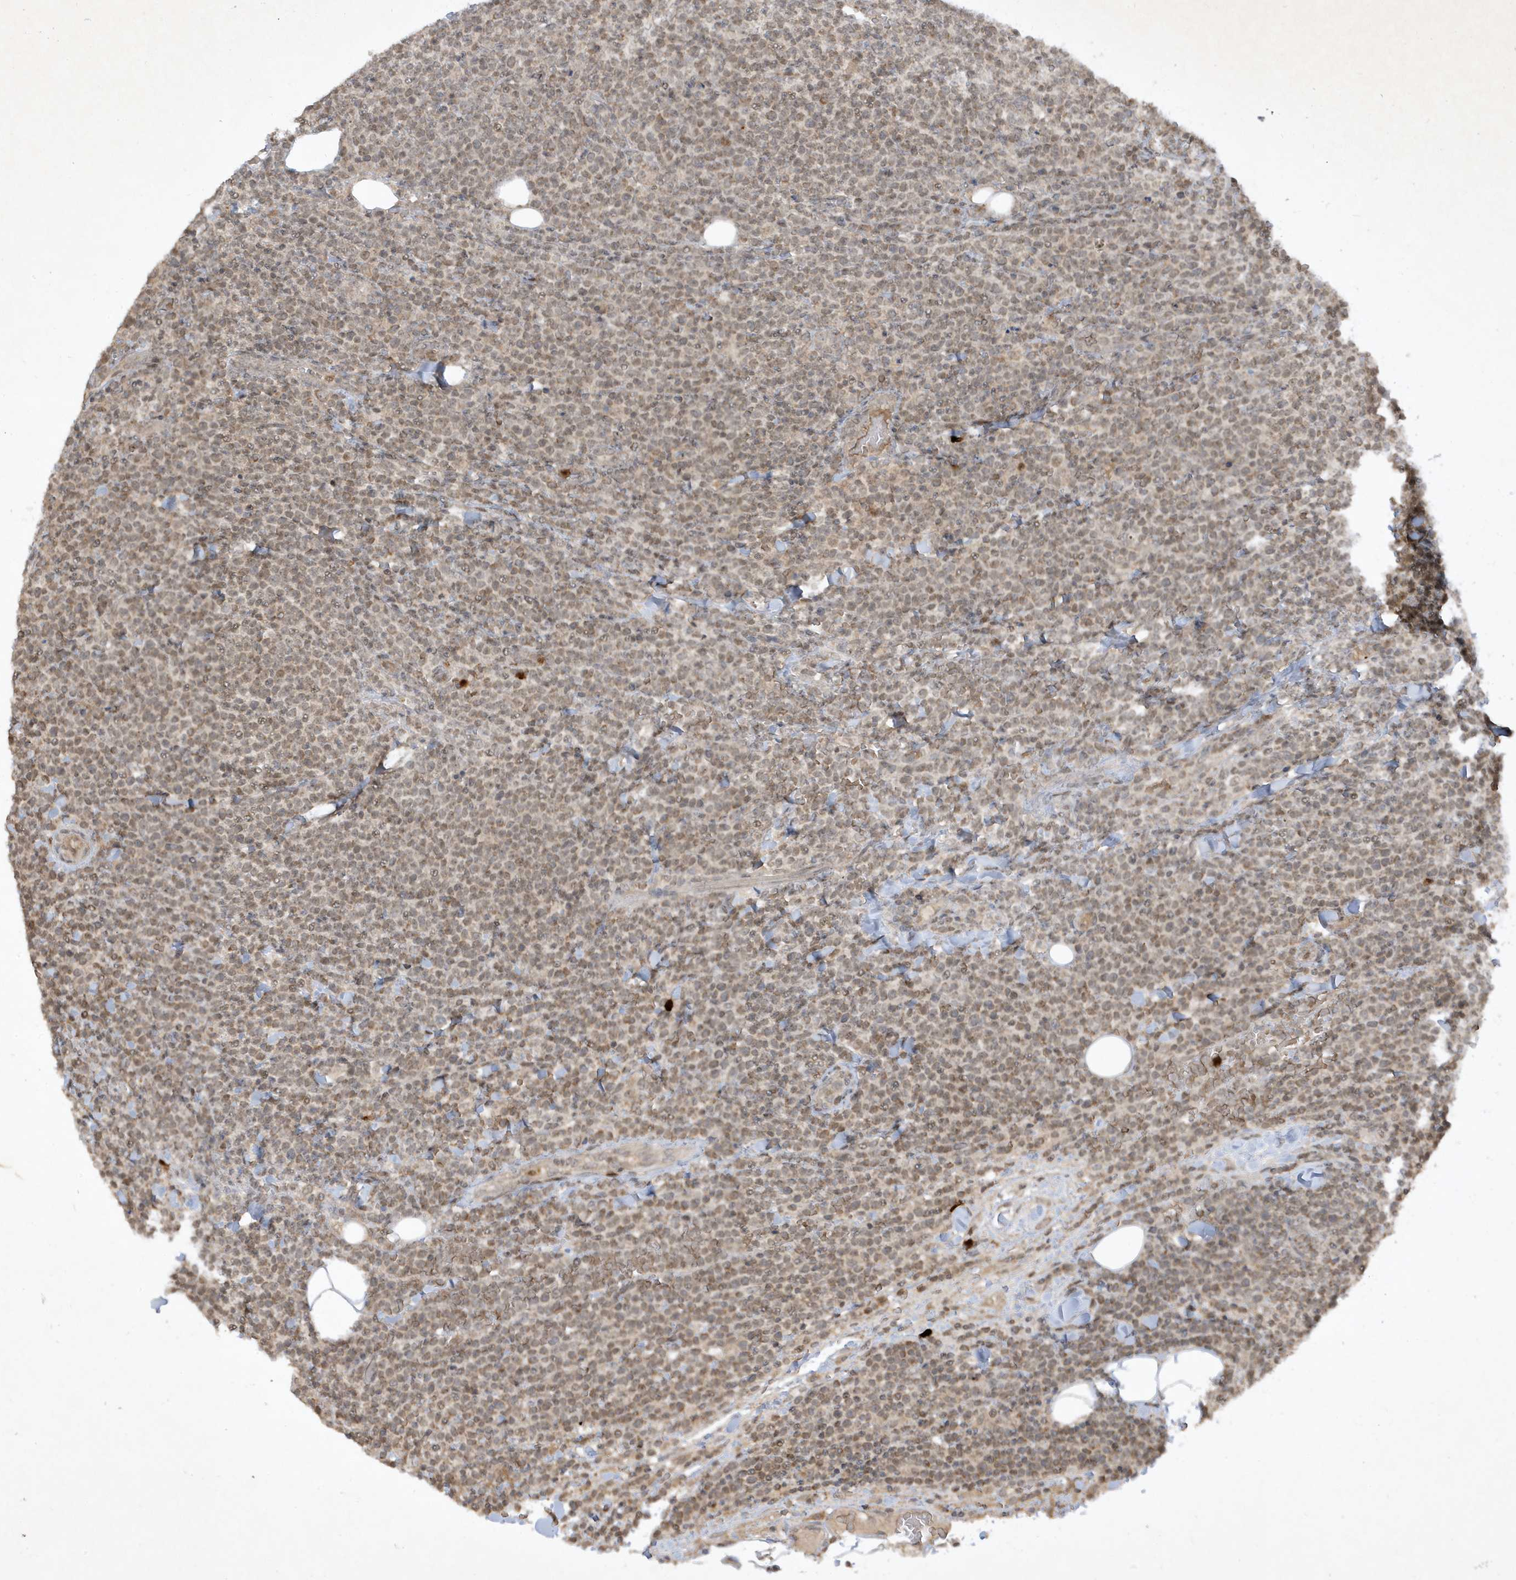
{"staining": {"intensity": "moderate", "quantity": ">75%", "location": "cytoplasmic/membranous,nuclear"}, "tissue": "lymphoma", "cell_type": "Tumor cells", "image_type": "cancer", "snomed": [{"axis": "morphology", "description": "Malignant lymphoma, non-Hodgkin's type, High grade"}, {"axis": "topography", "description": "Lymph node"}], "caption": "Lymphoma stained with DAB IHC reveals medium levels of moderate cytoplasmic/membranous and nuclear positivity in about >75% of tumor cells.", "gene": "ZNF213", "patient": {"sex": "male", "age": 61}}